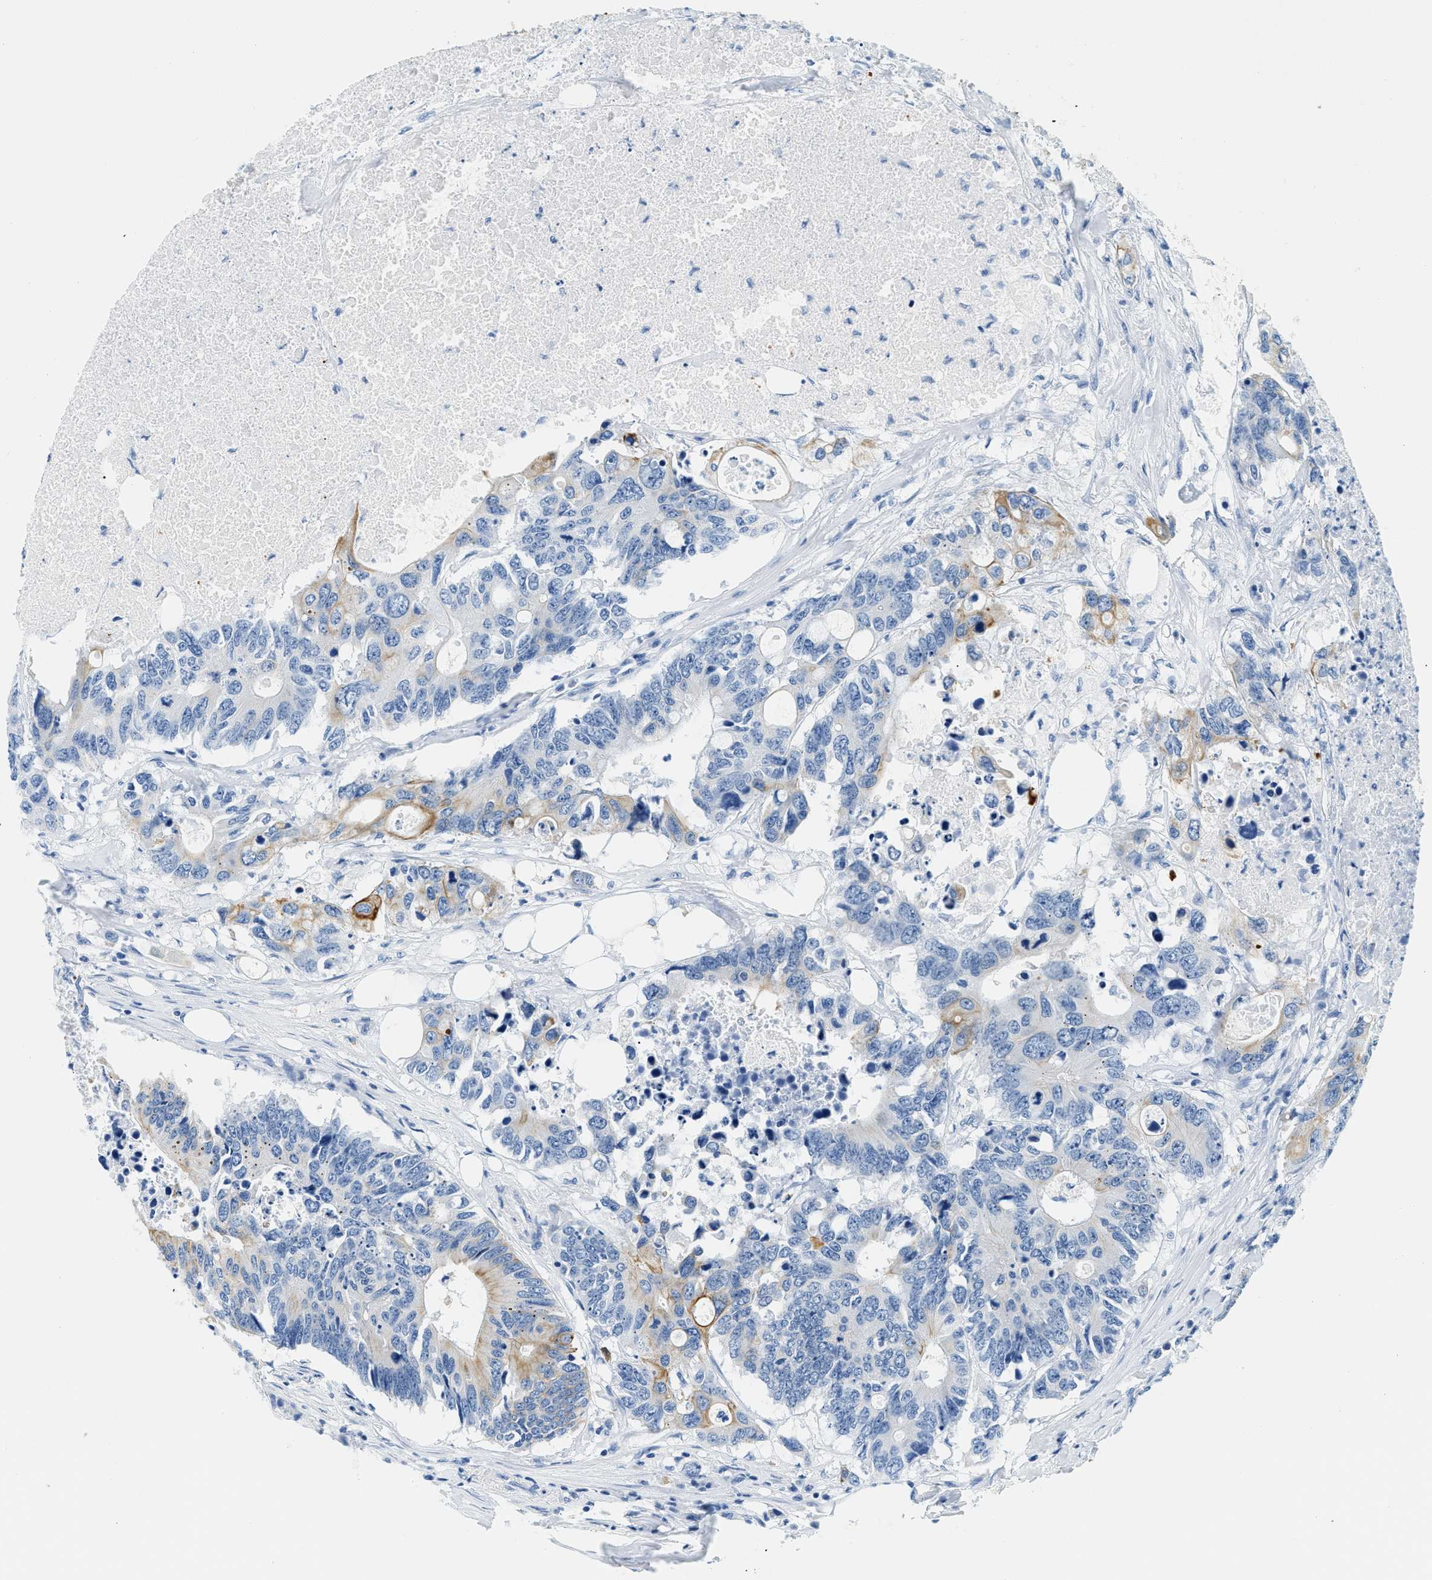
{"staining": {"intensity": "moderate", "quantity": "<25%", "location": "cytoplasmic/membranous"}, "tissue": "colorectal cancer", "cell_type": "Tumor cells", "image_type": "cancer", "snomed": [{"axis": "morphology", "description": "Adenocarcinoma, NOS"}, {"axis": "topography", "description": "Colon"}], "caption": "Human colorectal cancer (adenocarcinoma) stained for a protein (brown) demonstrates moderate cytoplasmic/membranous positive staining in about <25% of tumor cells.", "gene": "STXBP2", "patient": {"sex": "male", "age": 71}}